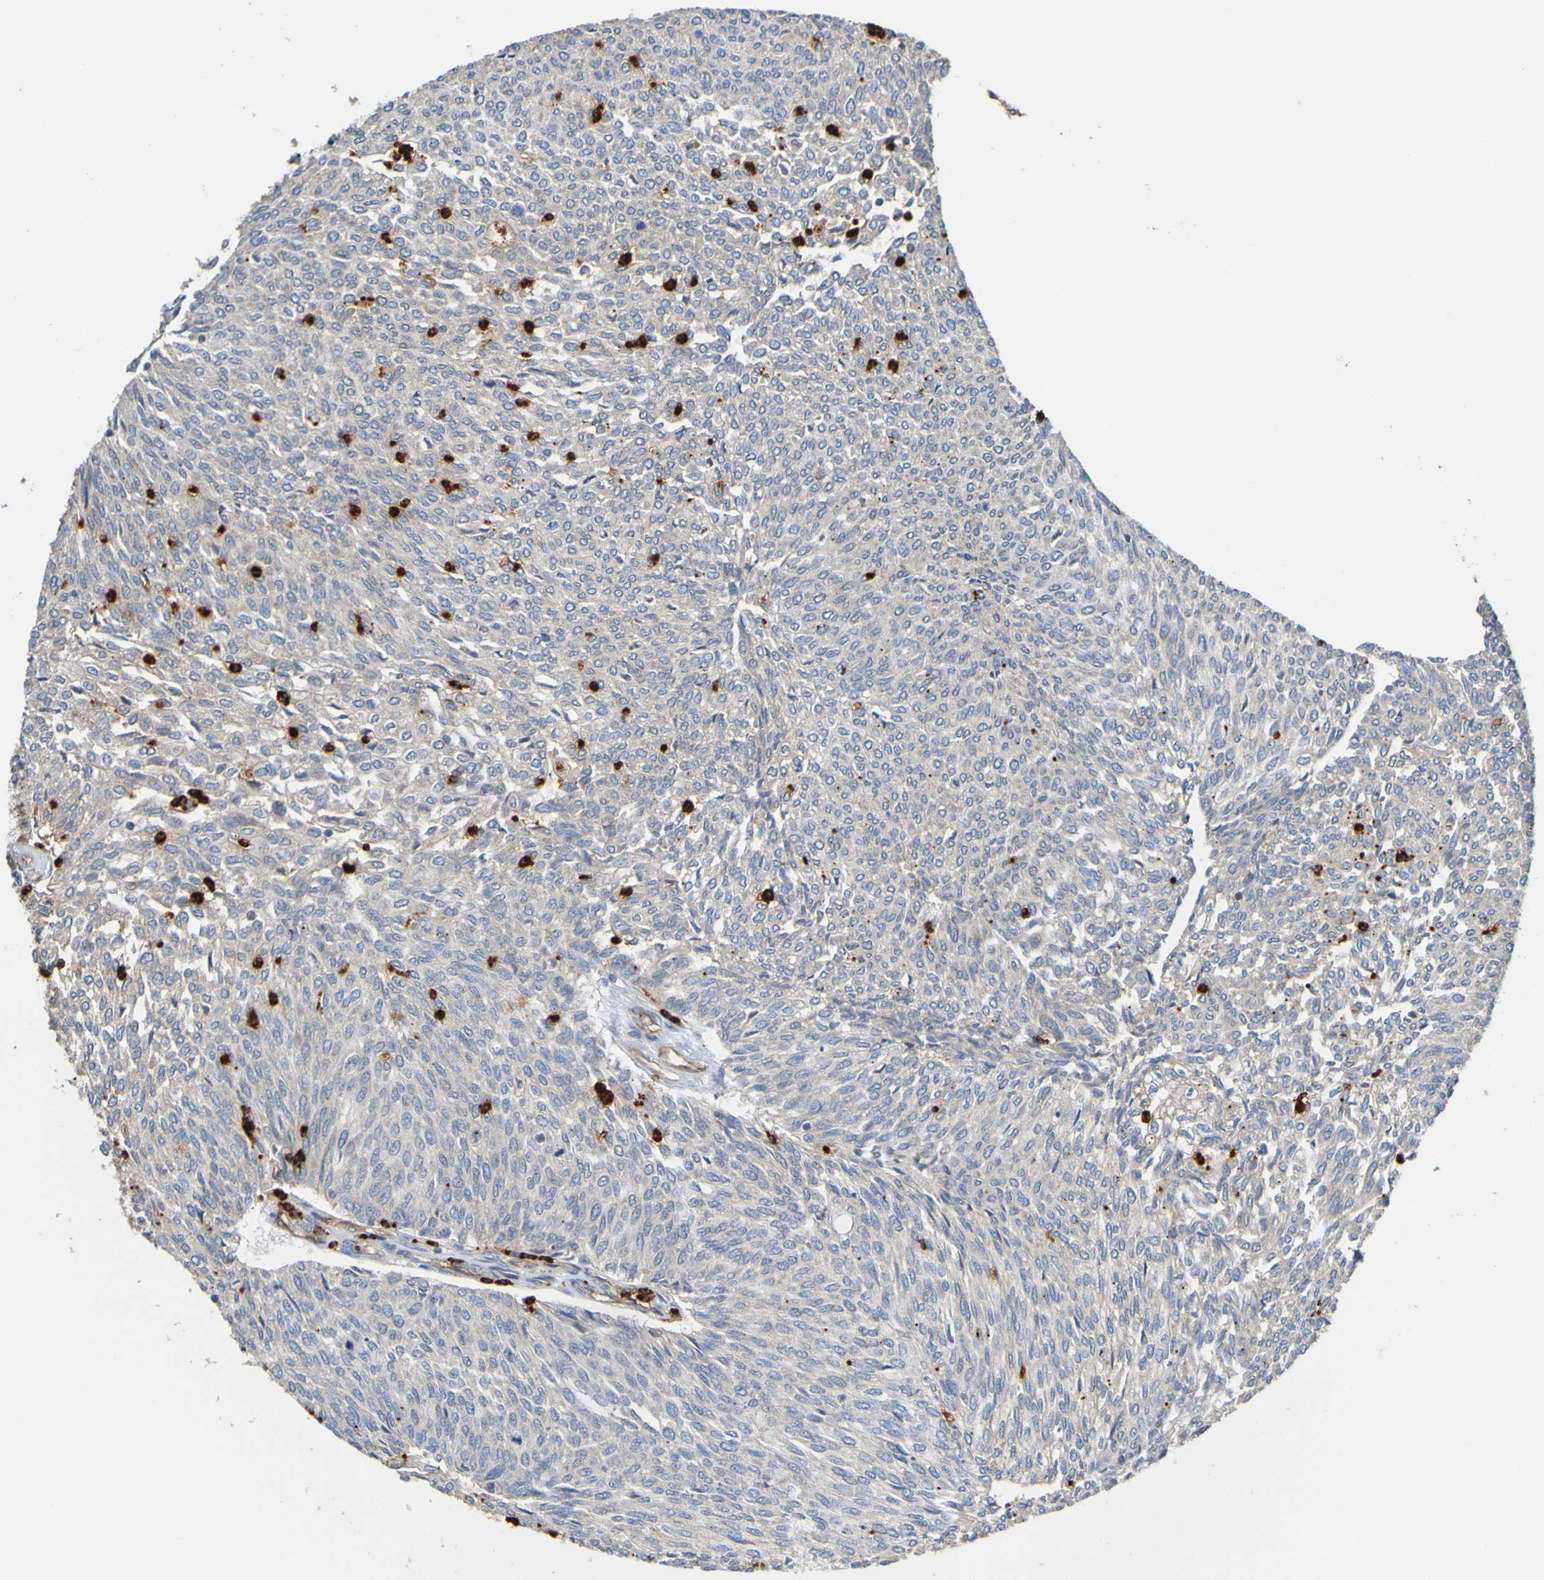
{"staining": {"intensity": "negative", "quantity": "none", "location": "none"}, "tissue": "urothelial cancer", "cell_type": "Tumor cells", "image_type": "cancer", "snomed": [{"axis": "morphology", "description": "Urothelial carcinoma, Low grade"}, {"axis": "topography", "description": "Urinary bladder"}], "caption": "IHC micrograph of urothelial cancer stained for a protein (brown), which reveals no positivity in tumor cells.", "gene": "ST8SIA6", "patient": {"sex": "female", "age": 79}}